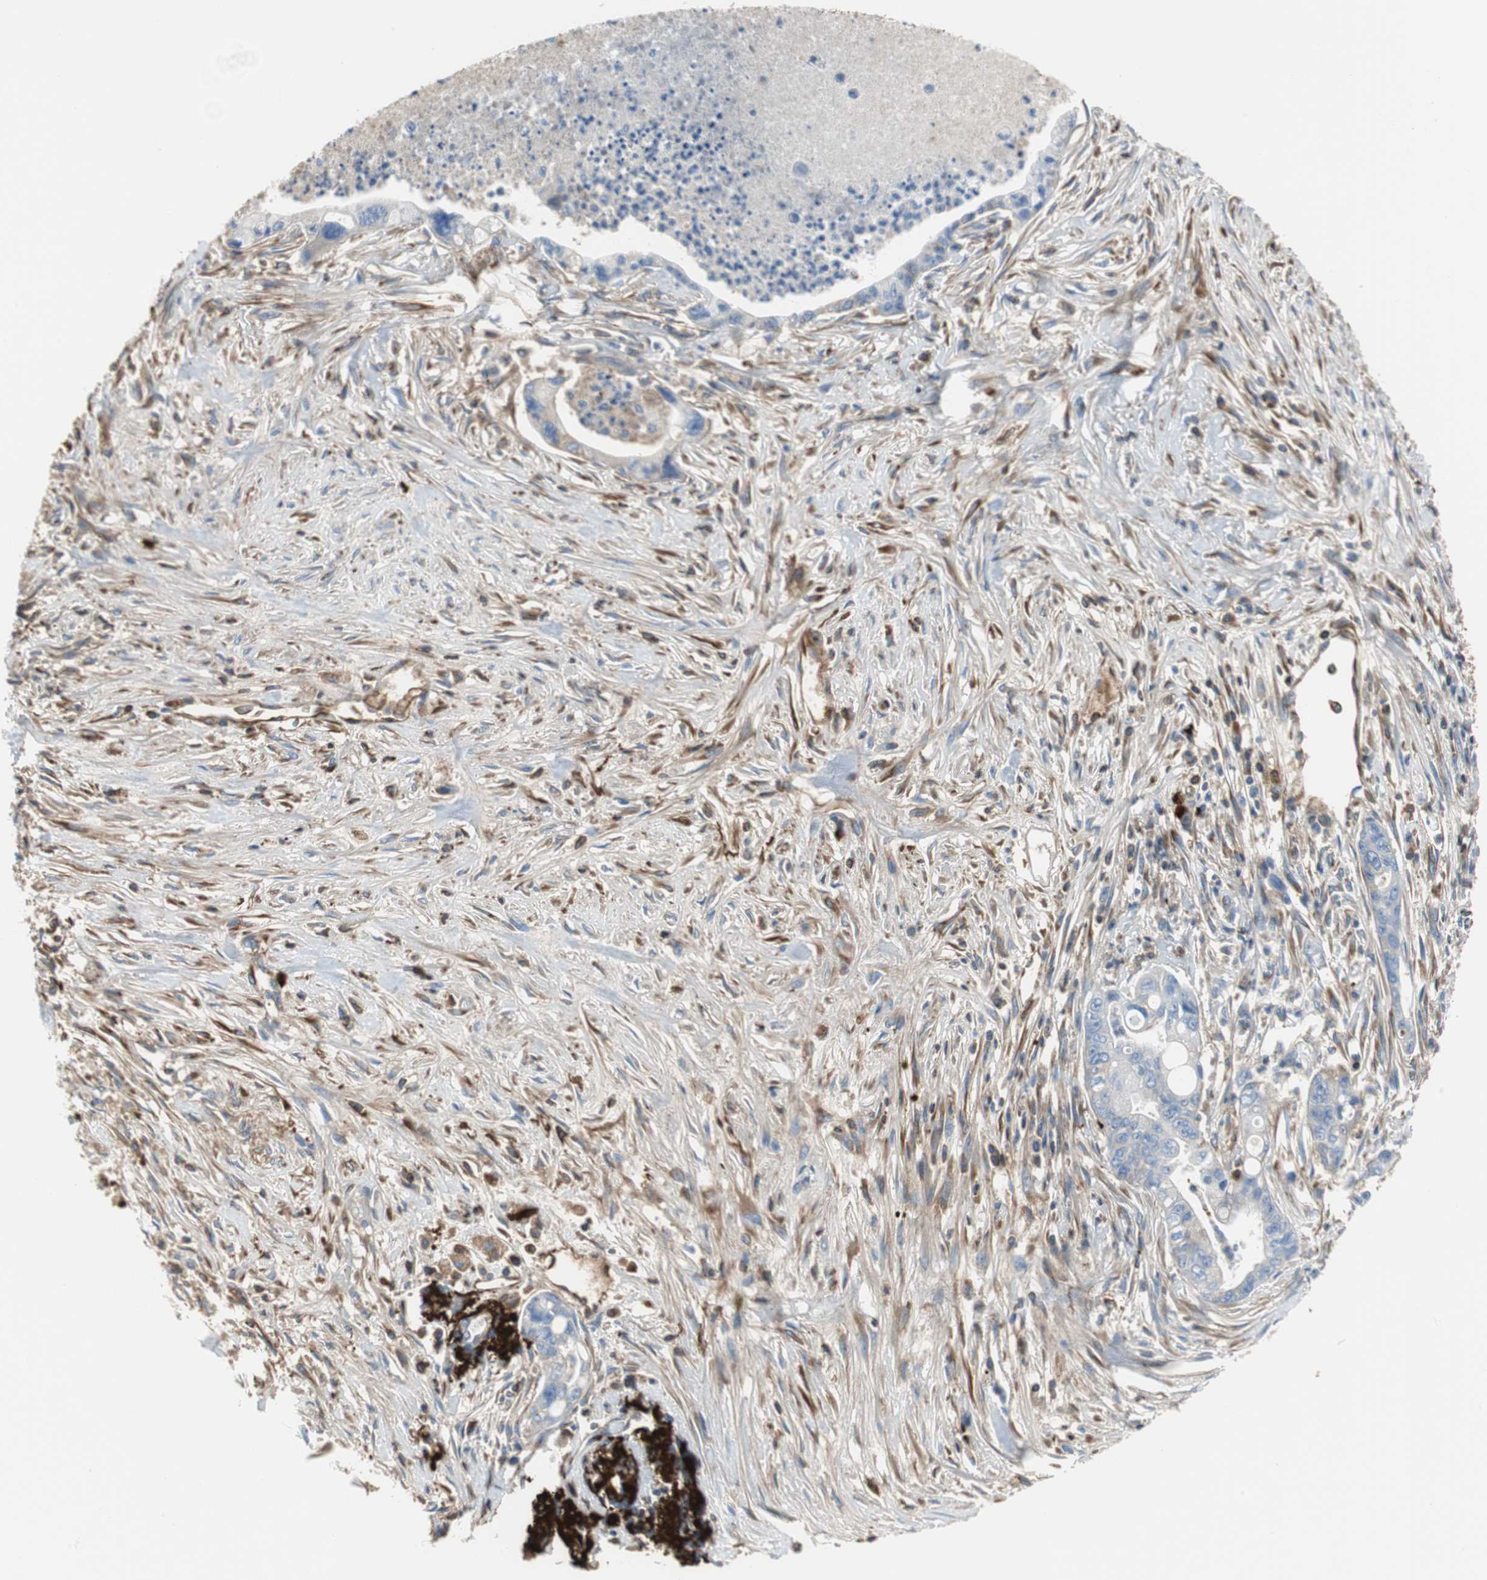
{"staining": {"intensity": "moderate", "quantity": ">75%", "location": "cytoplasmic/membranous"}, "tissue": "pancreatic cancer", "cell_type": "Tumor cells", "image_type": "cancer", "snomed": [{"axis": "morphology", "description": "Adenocarcinoma, NOS"}, {"axis": "topography", "description": "Pancreas"}], "caption": "Adenocarcinoma (pancreatic) stained with a brown dye reveals moderate cytoplasmic/membranous positive staining in approximately >75% of tumor cells.", "gene": "APCS", "patient": {"sex": "male", "age": 70}}